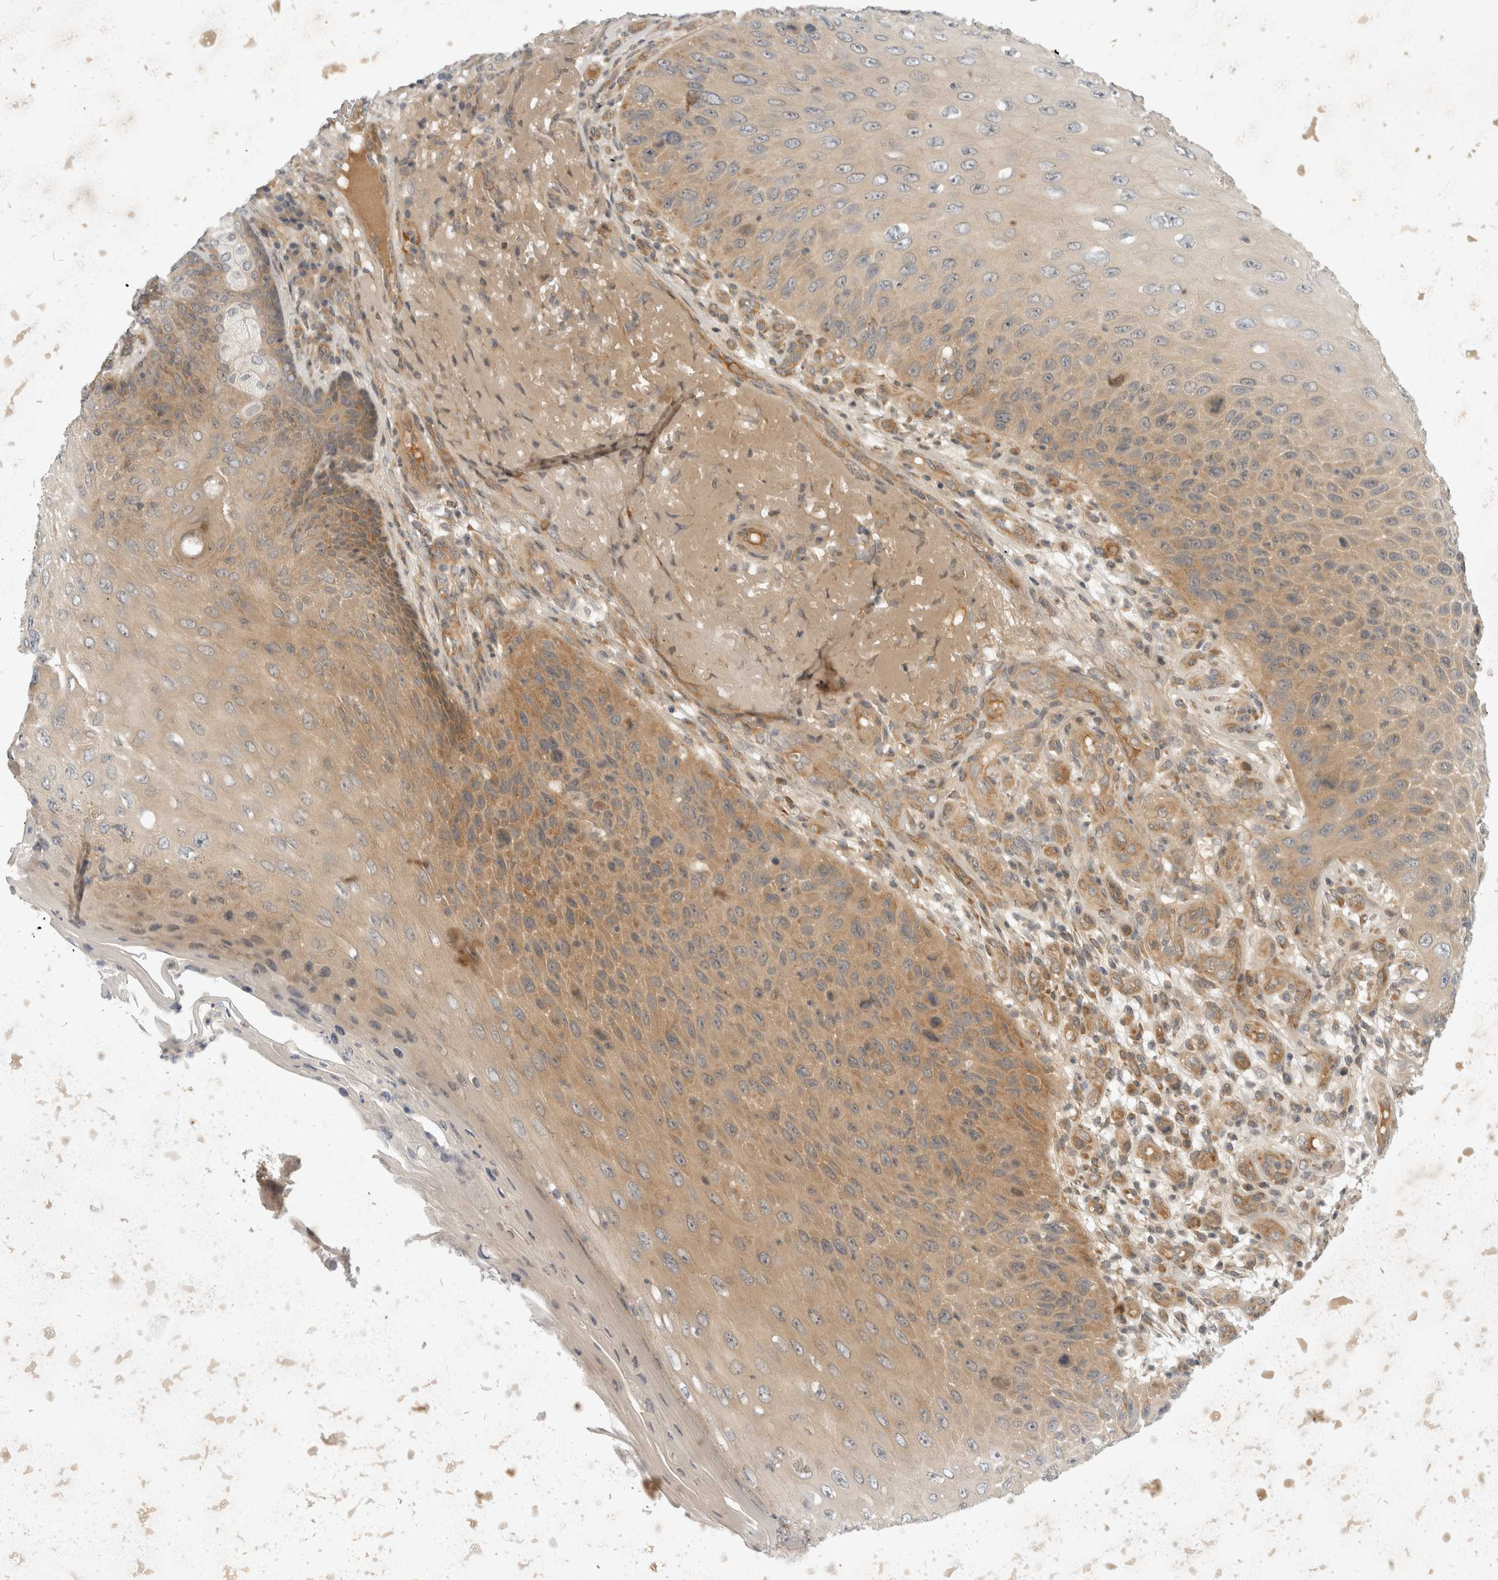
{"staining": {"intensity": "moderate", "quantity": ">75%", "location": "cytoplasmic/membranous"}, "tissue": "skin cancer", "cell_type": "Tumor cells", "image_type": "cancer", "snomed": [{"axis": "morphology", "description": "Squamous cell carcinoma, NOS"}, {"axis": "topography", "description": "Skin"}], "caption": "A brown stain highlights moderate cytoplasmic/membranous positivity of a protein in skin cancer tumor cells. The staining was performed using DAB, with brown indicating positive protein expression. Nuclei are stained blue with hematoxylin.", "gene": "EIF4G3", "patient": {"sex": "female", "age": 88}}